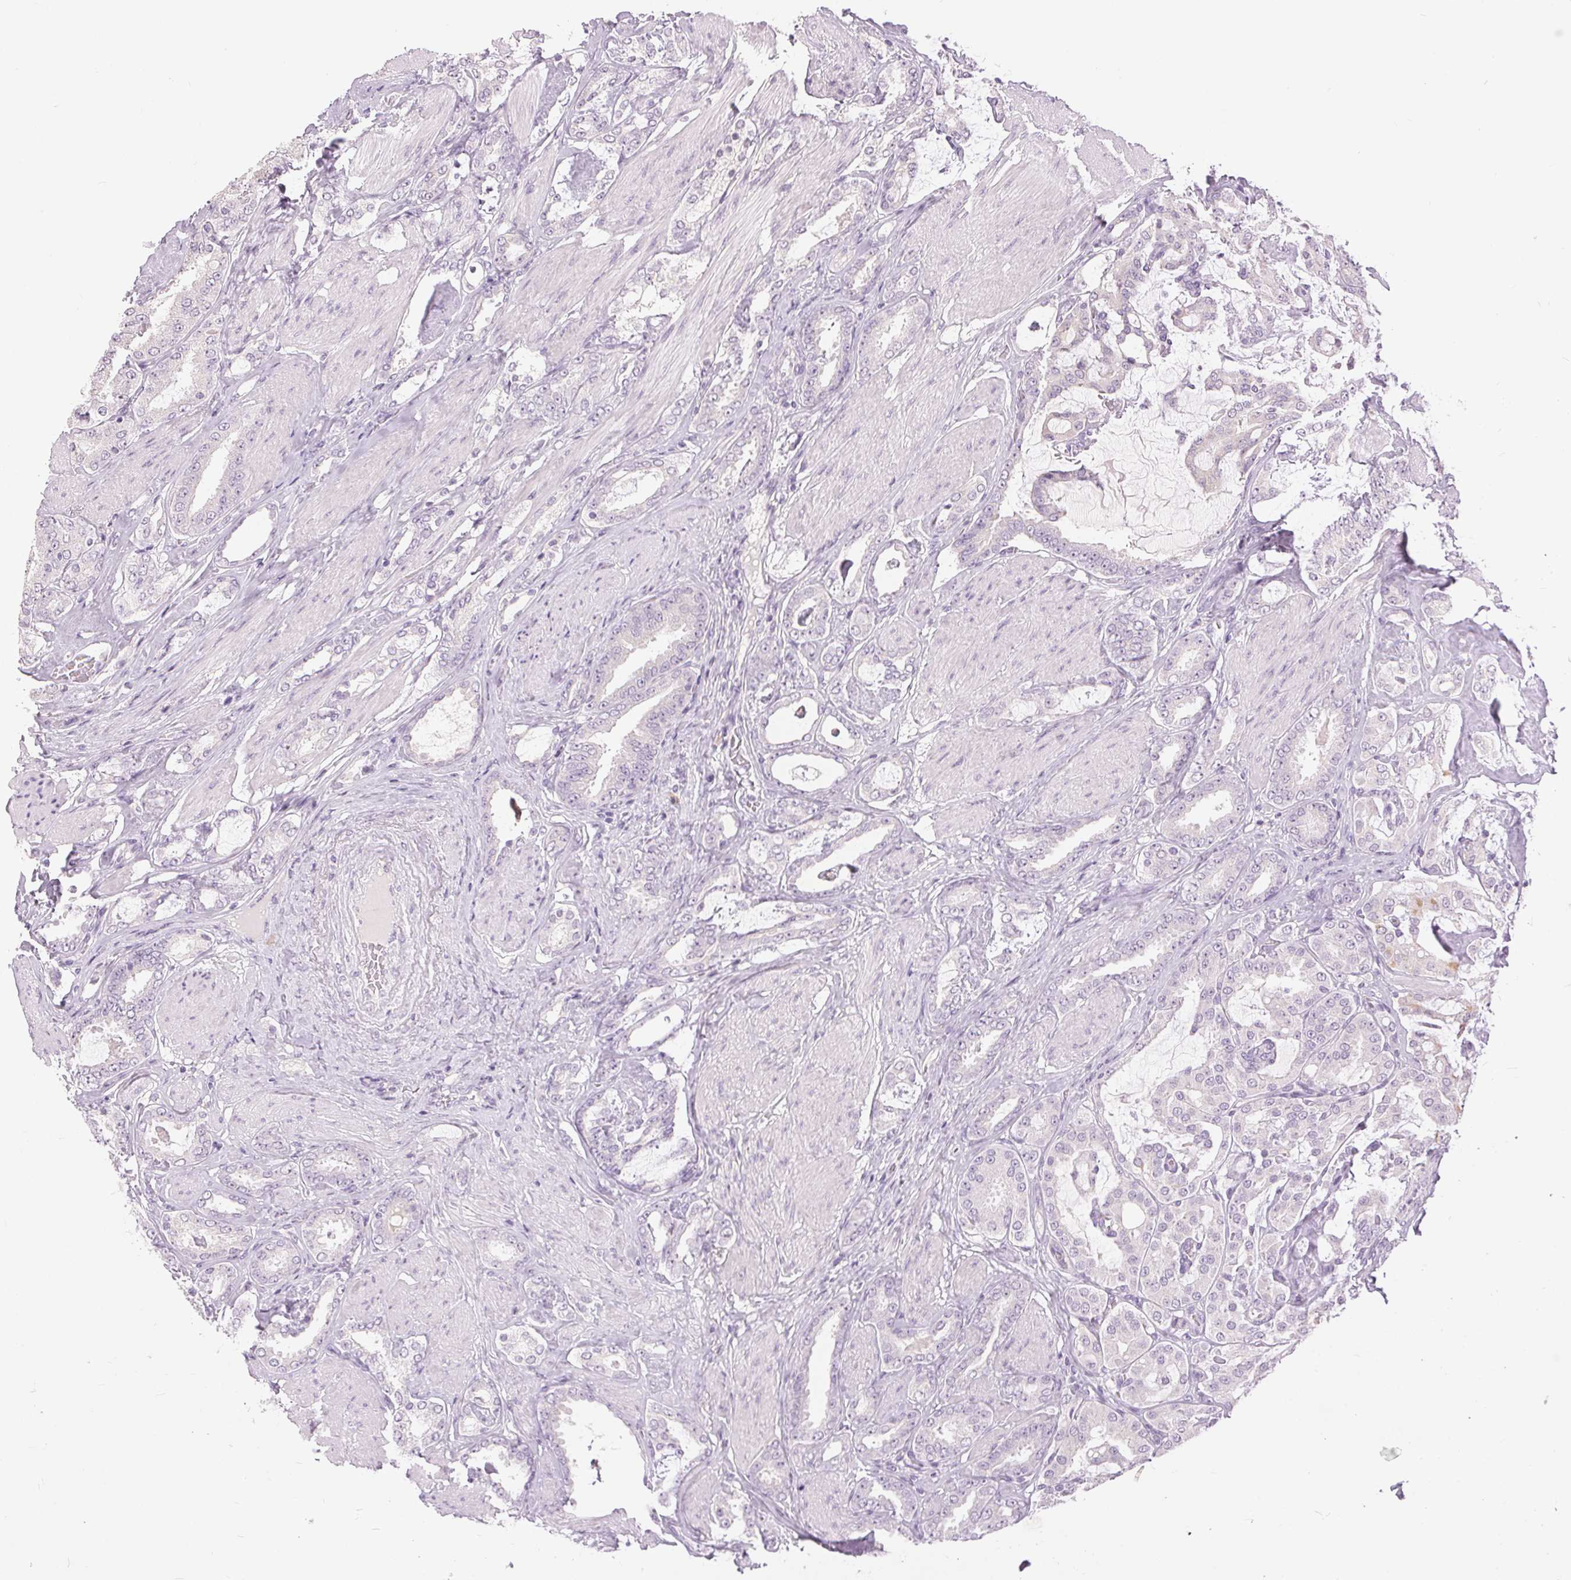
{"staining": {"intensity": "negative", "quantity": "none", "location": "none"}, "tissue": "prostate cancer", "cell_type": "Tumor cells", "image_type": "cancer", "snomed": [{"axis": "morphology", "description": "Adenocarcinoma, High grade"}, {"axis": "topography", "description": "Prostate"}], "caption": "Micrograph shows no significant protein positivity in tumor cells of prostate high-grade adenocarcinoma. The staining was performed using DAB to visualize the protein expression in brown, while the nuclei were stained in blue with hematoxylin (Magnification: 20x).", "gene": "DSG3", "patient": {"sex": "male", "age": 63}}